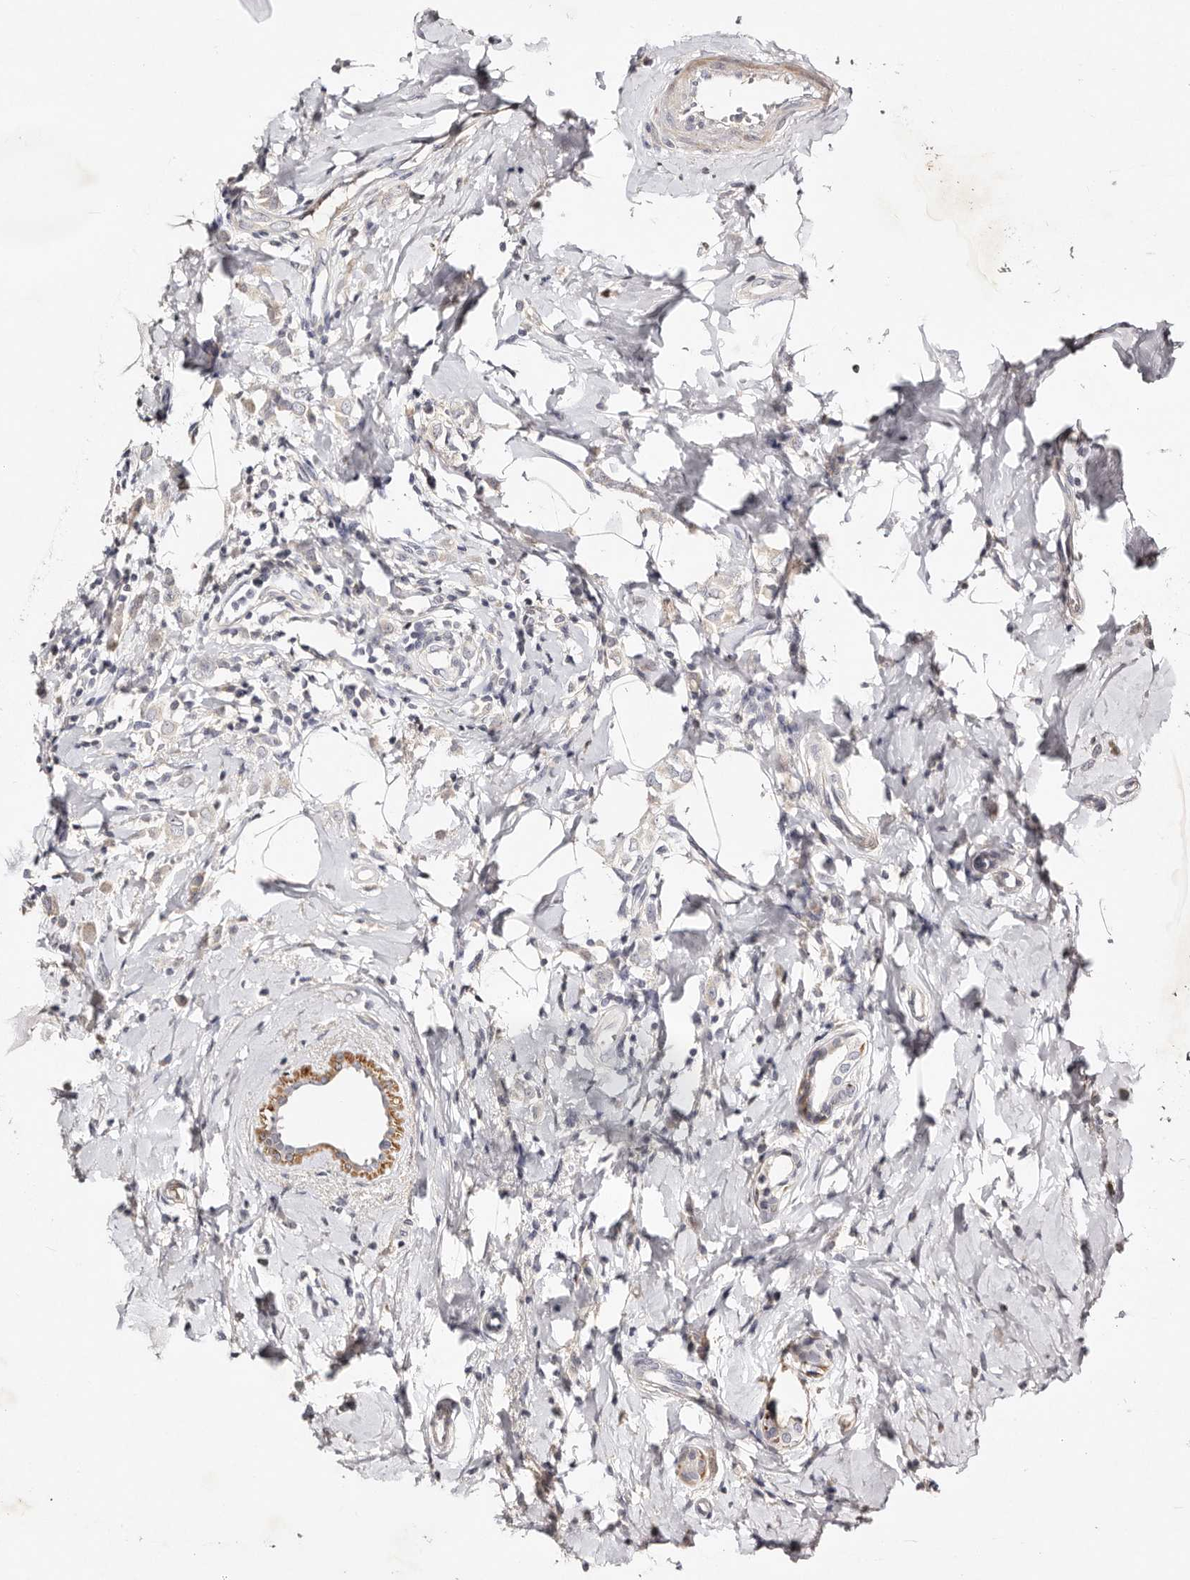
{"staining": {"intensity": "weak", "quantity": "<25%", "location": "cytoplasmic/membranous"}, "tissue": "breast cancer", "cell_type": "Tumor cells", "image_type": "cancer", "snomed": [{"axis": "morphology", "description": "Lobular carcinoma"}, {"axis": "topography", "description": "Breast"}], "caption": "Immunohistochemistry (IHC) histopathology image of lobular carcinoma (breast) stained for a protein (brown), which demonstrates no staining in tumor cells.", "gene": "MRPS33", "patient": {"sex": "female", "age": 47}}